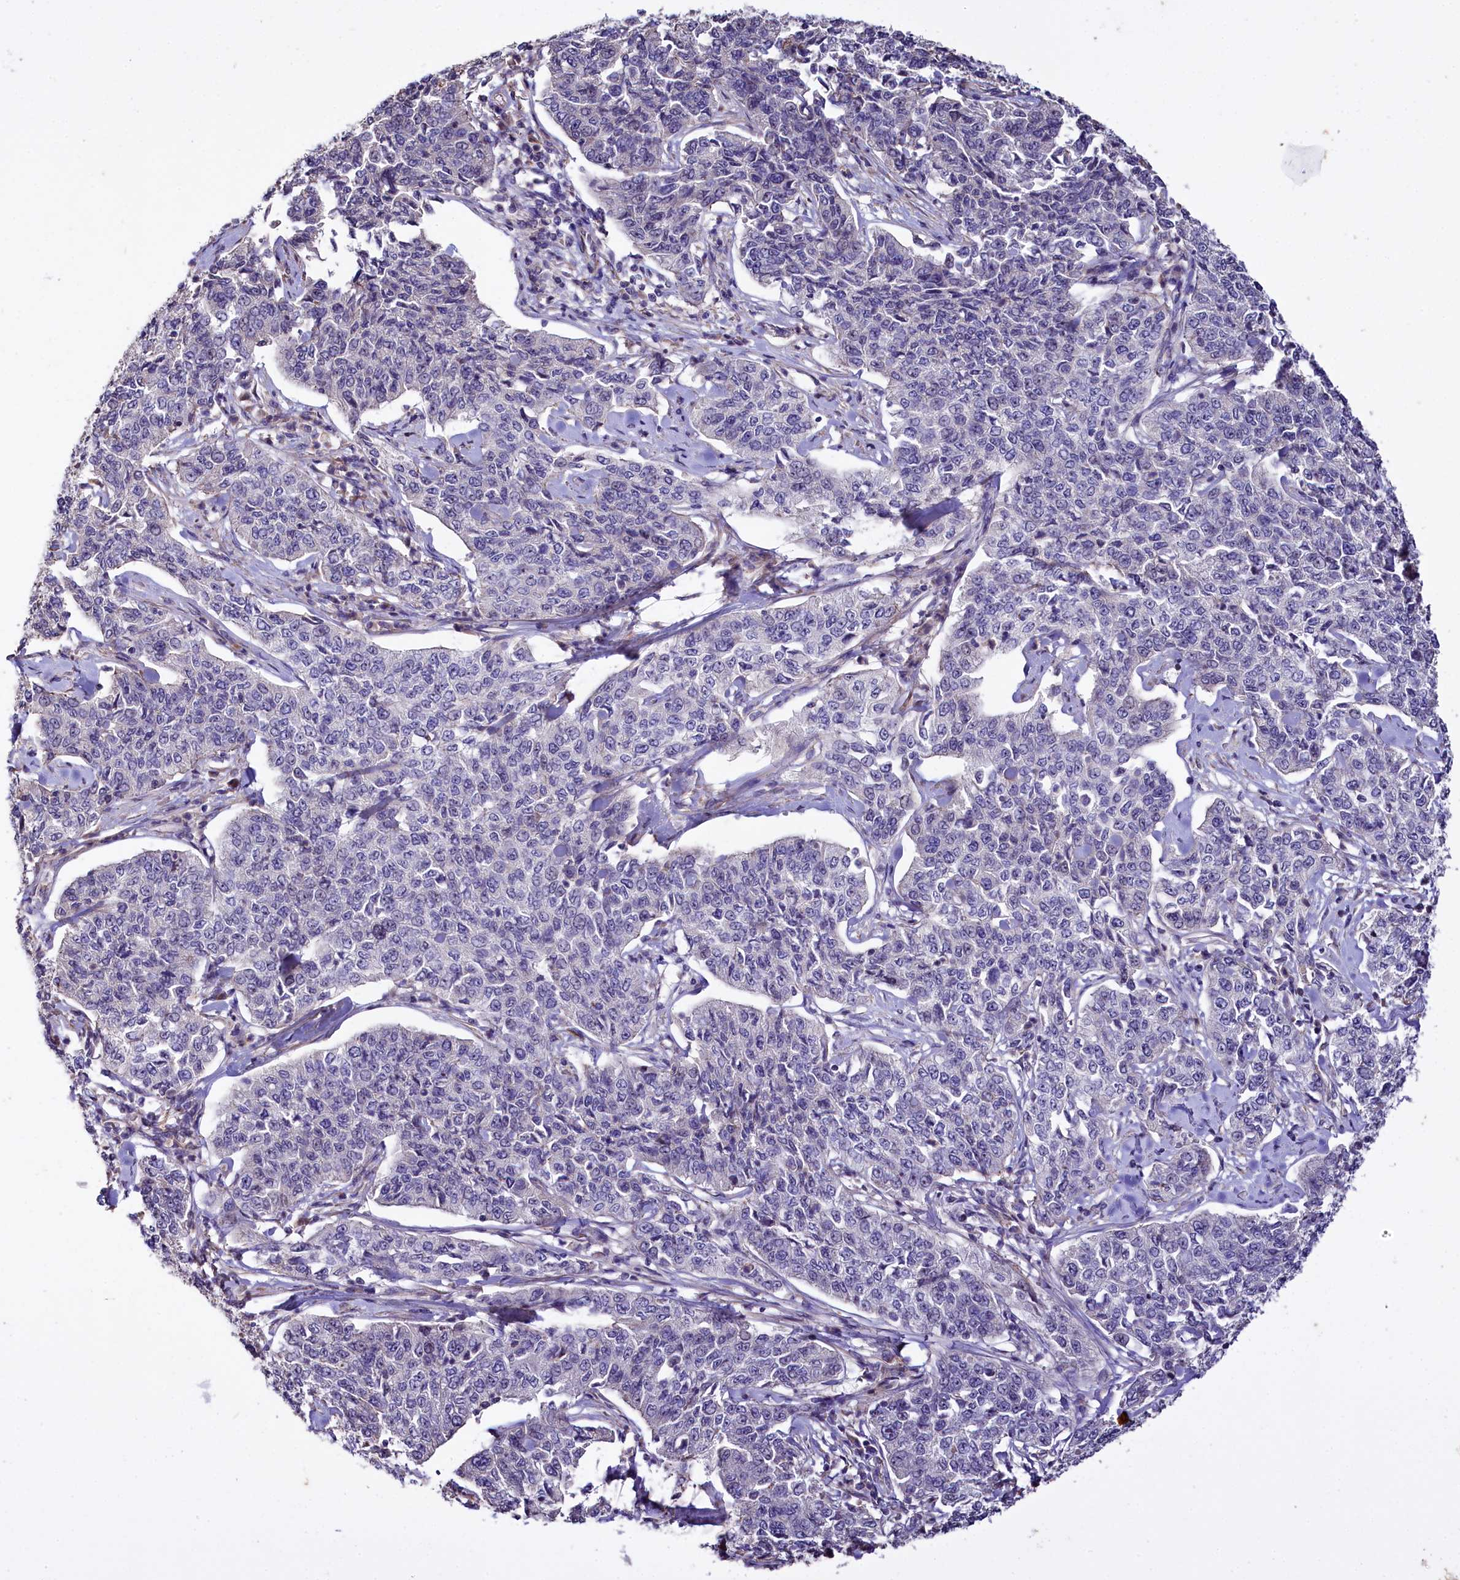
{"staining": {"intensity": "negative", "quantity": "none", "location": "none"}, "tissue": "cervical cancer", "cell_type": "Tumor cells", "image_type": "cancer", "snomed": [{"axis": "morphology", "description": "Squamous cell carcinoma, NOS"}, {"axis": "topography", "description": "Cervix"}], "caption": "This is an IHC histopathology image of cervical squamous cell carcinoma. There is no staining in tumor cells.", "gene": "RPUSD3", "patient": {"sex": "female", "age": 35}}